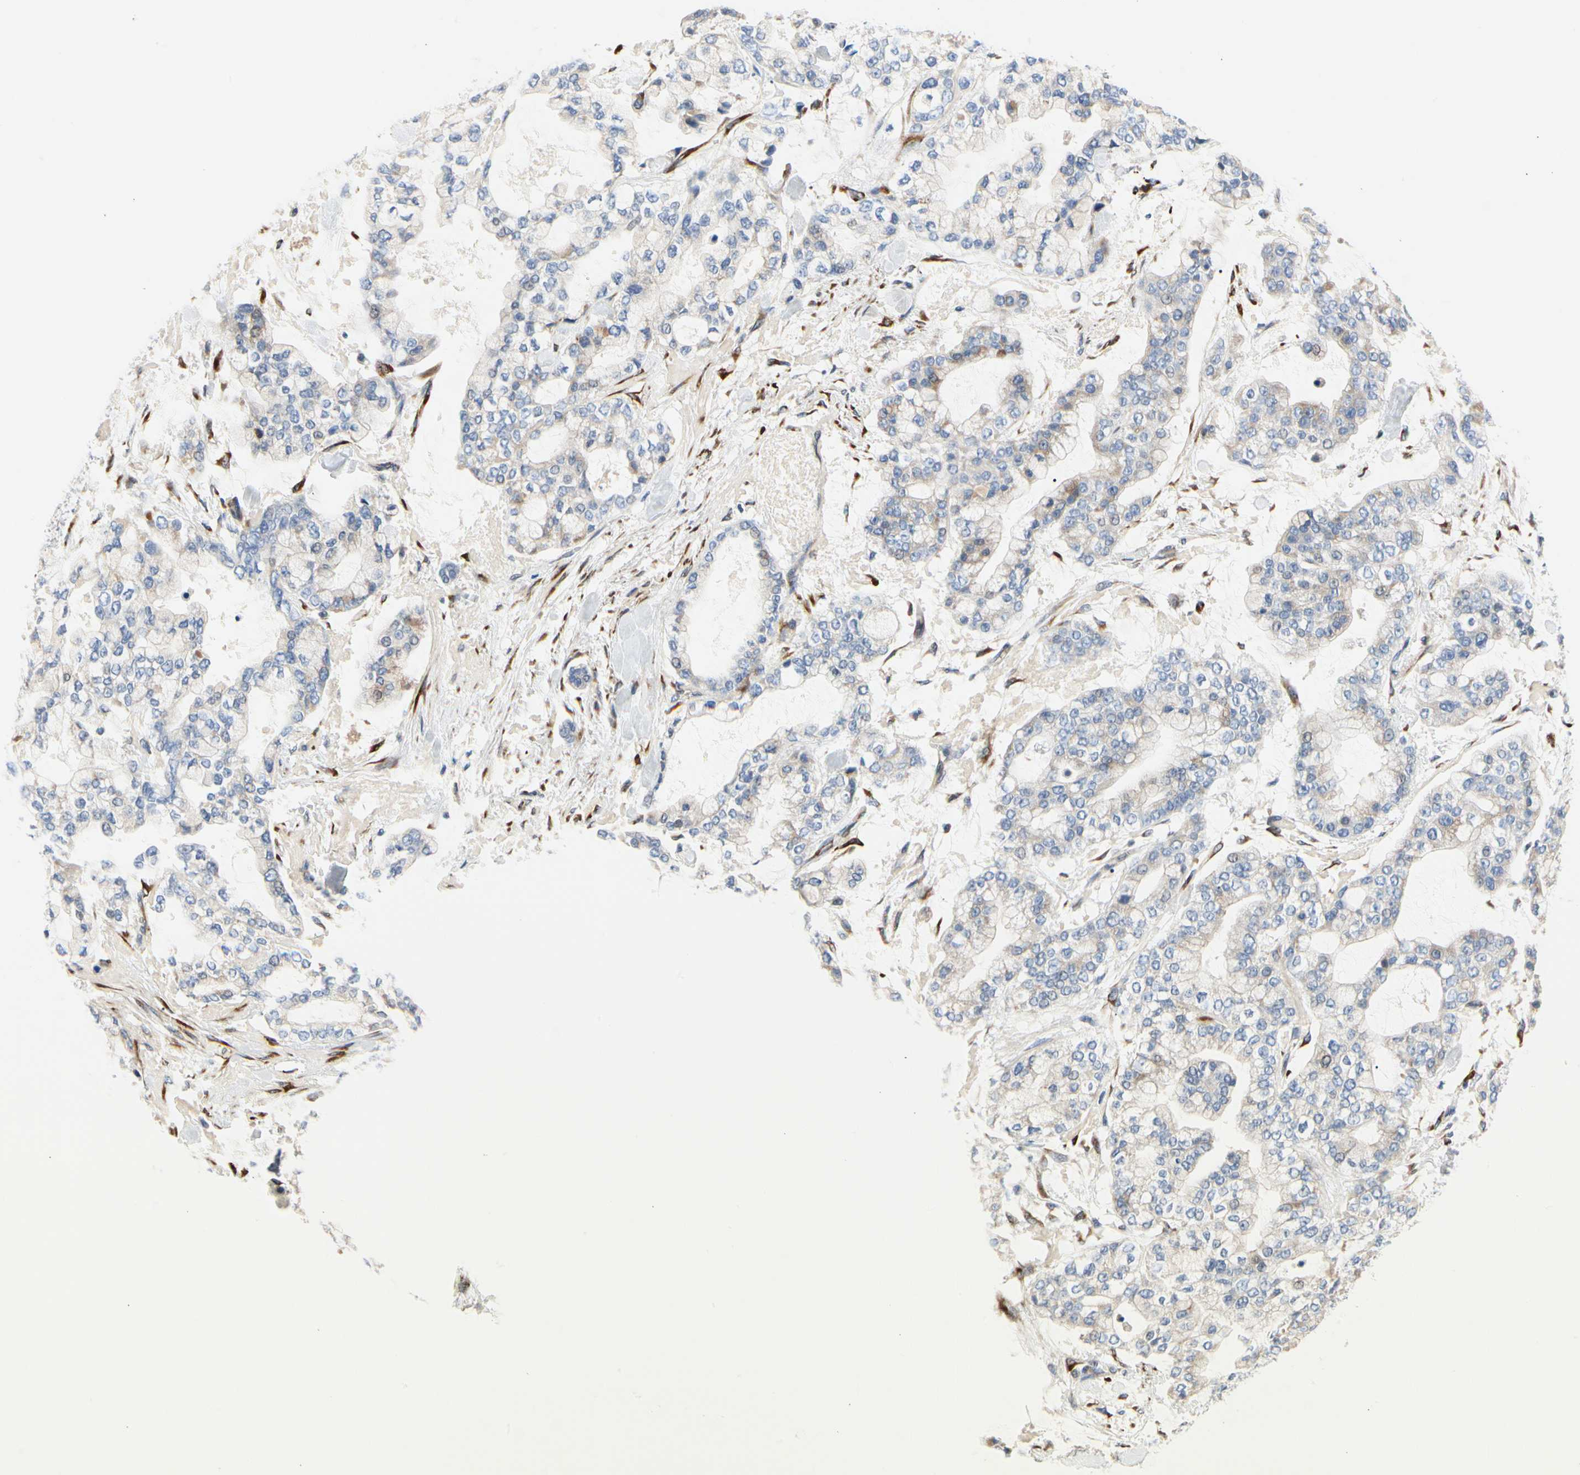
{"staining": {"intensity": "weak", "quantity": "25%-75%", "location": "cytoplasmic/membranous"}, "tissue": "stomach cancer", "cell_type": "Tumor cells", "image_type": "cancer", "snomed": [{"axis": "morphology", "description": "Normal tissue, NOS"}, {"axis": "morphology", "description": "Adenocarcinoma, NOS"}, {"axis": "topography", "description": "Stomach, upper"}, {"axis": "topography", "description": "Stomach"}], "caption": "Human adenocarcinoma (stomach) stained with a brown dye exhibits weak cytoplasmic/membranous positive staining in about 25%-75% of tumor cells.", "gene": "ZNF236", "patient": {"sex": "male", "age": 76}}